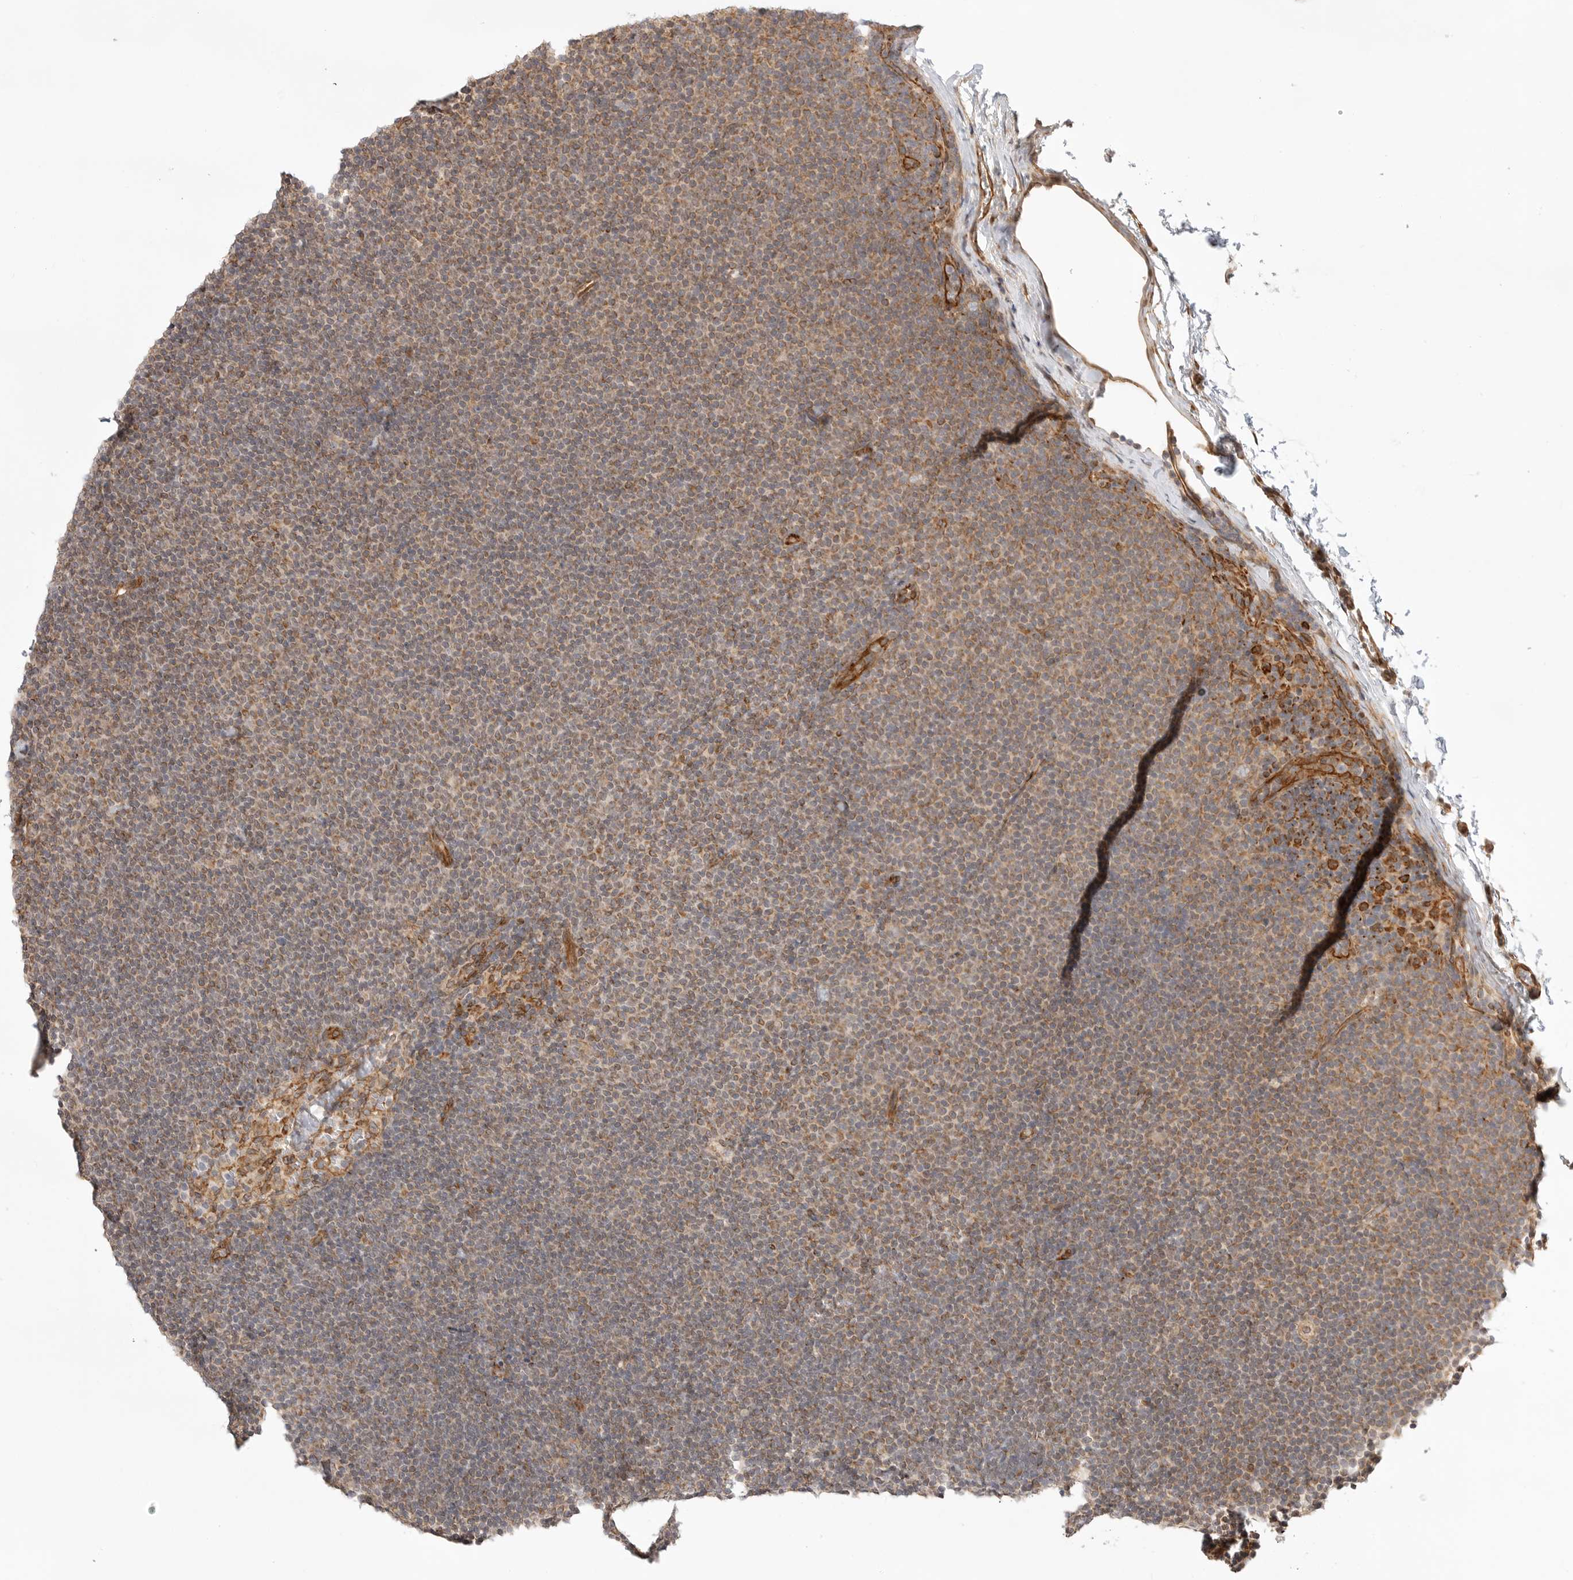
{"staining": {"intensity": "moderate", "quantity": "25%-75%", "location": "cytoplasmic/membranous"}, "tissue": "lymphoma", "cell_type": "Tumor cells", "image_type": "cancer", "snomed": [{"axis": "morphology", "description": "Malignant lymphoma, non-Hodgkin's type, Low grade"}, {"axis": "topography", "description": "Lymph node"}], "caption": "Lymphoma stained with a brown dye reveals moderate cytoplasmic/membranous positive positivity in about 25%-75% of tumor cells.", "gene": "ATOH7", "patient": {"sex": "female", "age": 53}}